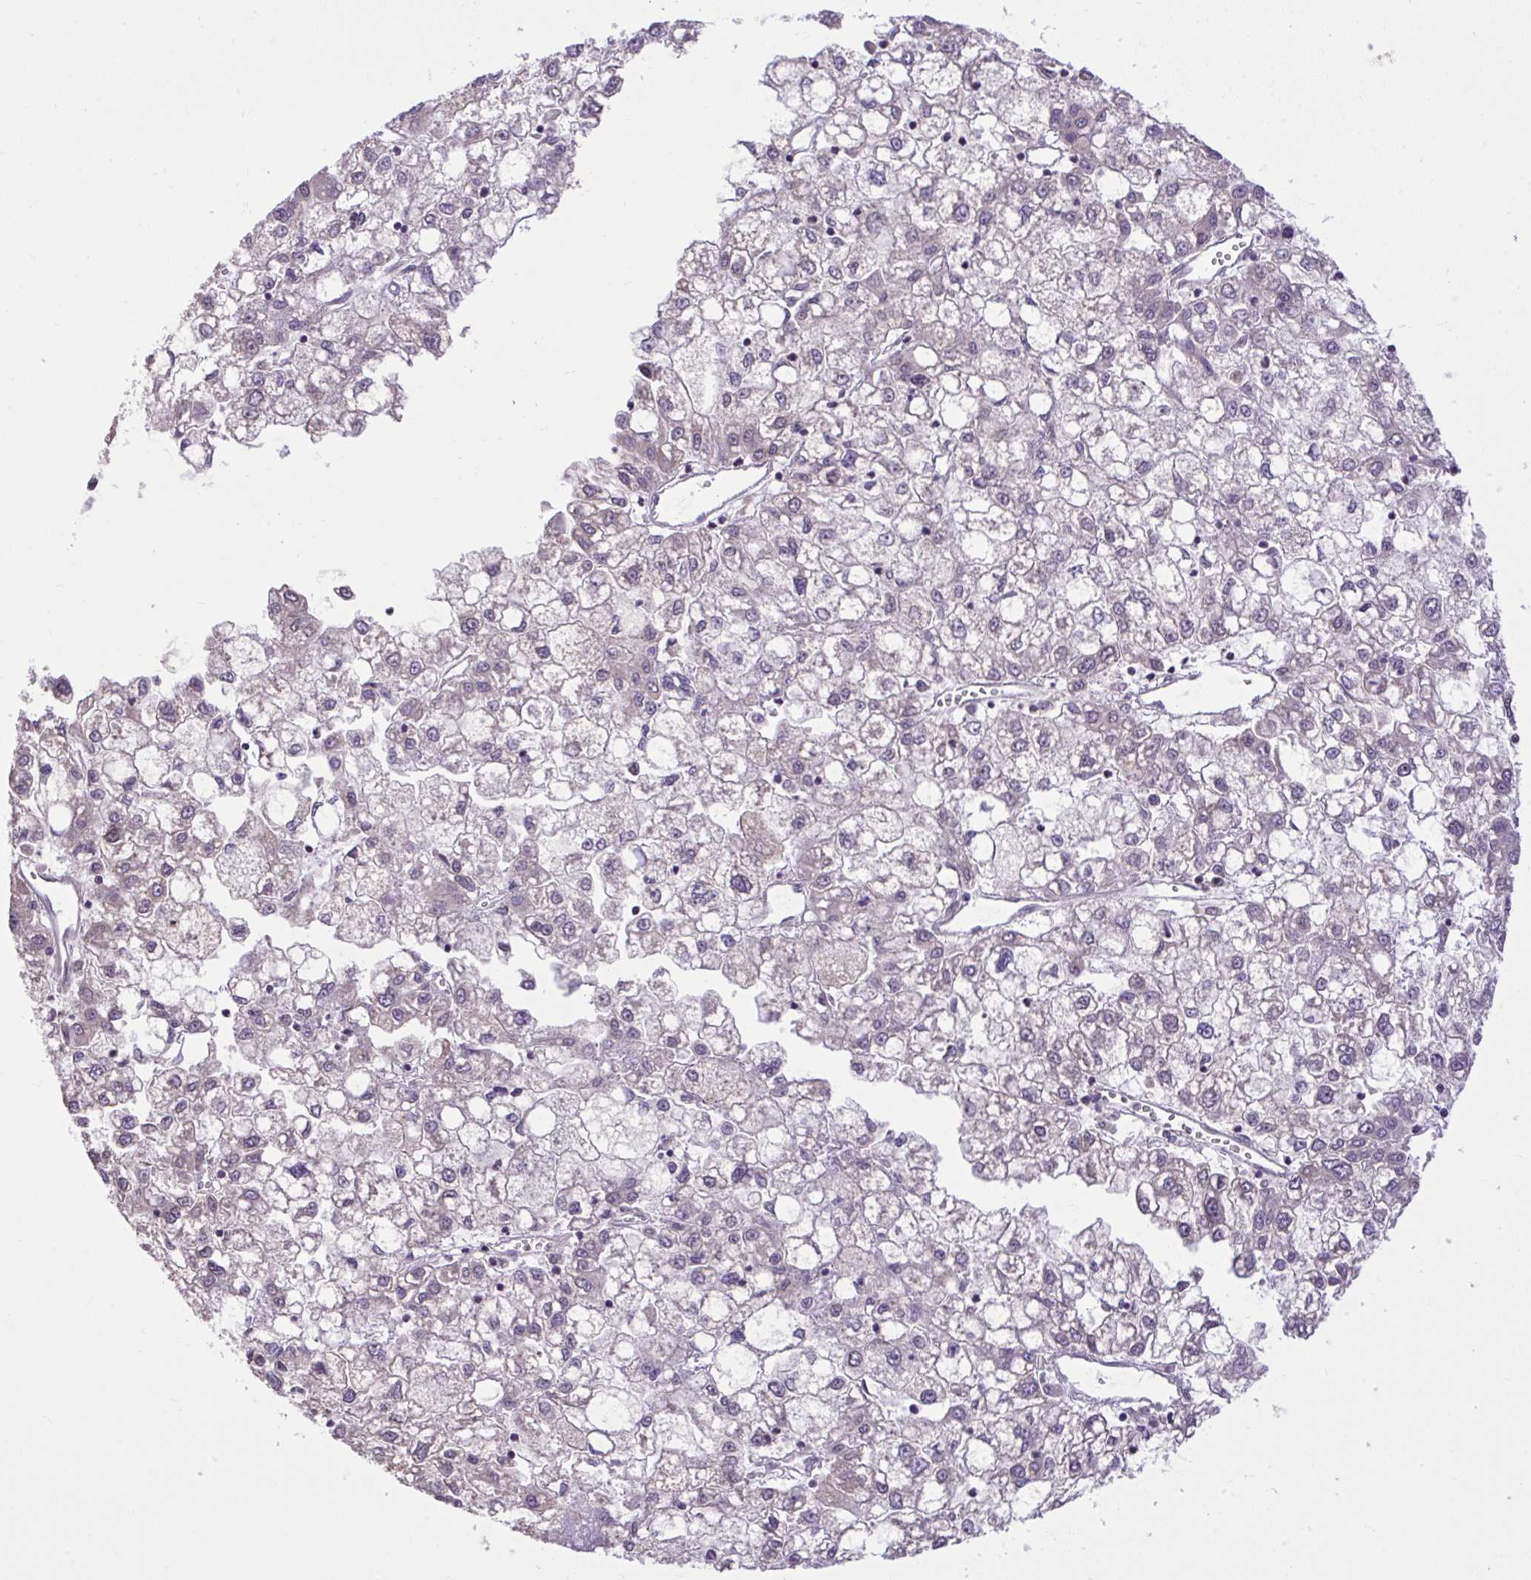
{"staining": {"intensity": "negative", "quantity": "none", "location": "none"}, "tissue": "liver cancer", "cell_type": "Tumor cells", "image_type": "cancer", "snomed": [{"axis": "morphology", "description": "Carcinoma, Hepatocellular, NOS"}, {"axis": "topography", "description": "Liver"}], "caption": "Tumor cells show no significant positivity in hepatocellular carcinoma (liver).", "gene": "CYP20A1", "patient": {"sex": "male", "age": 40}}